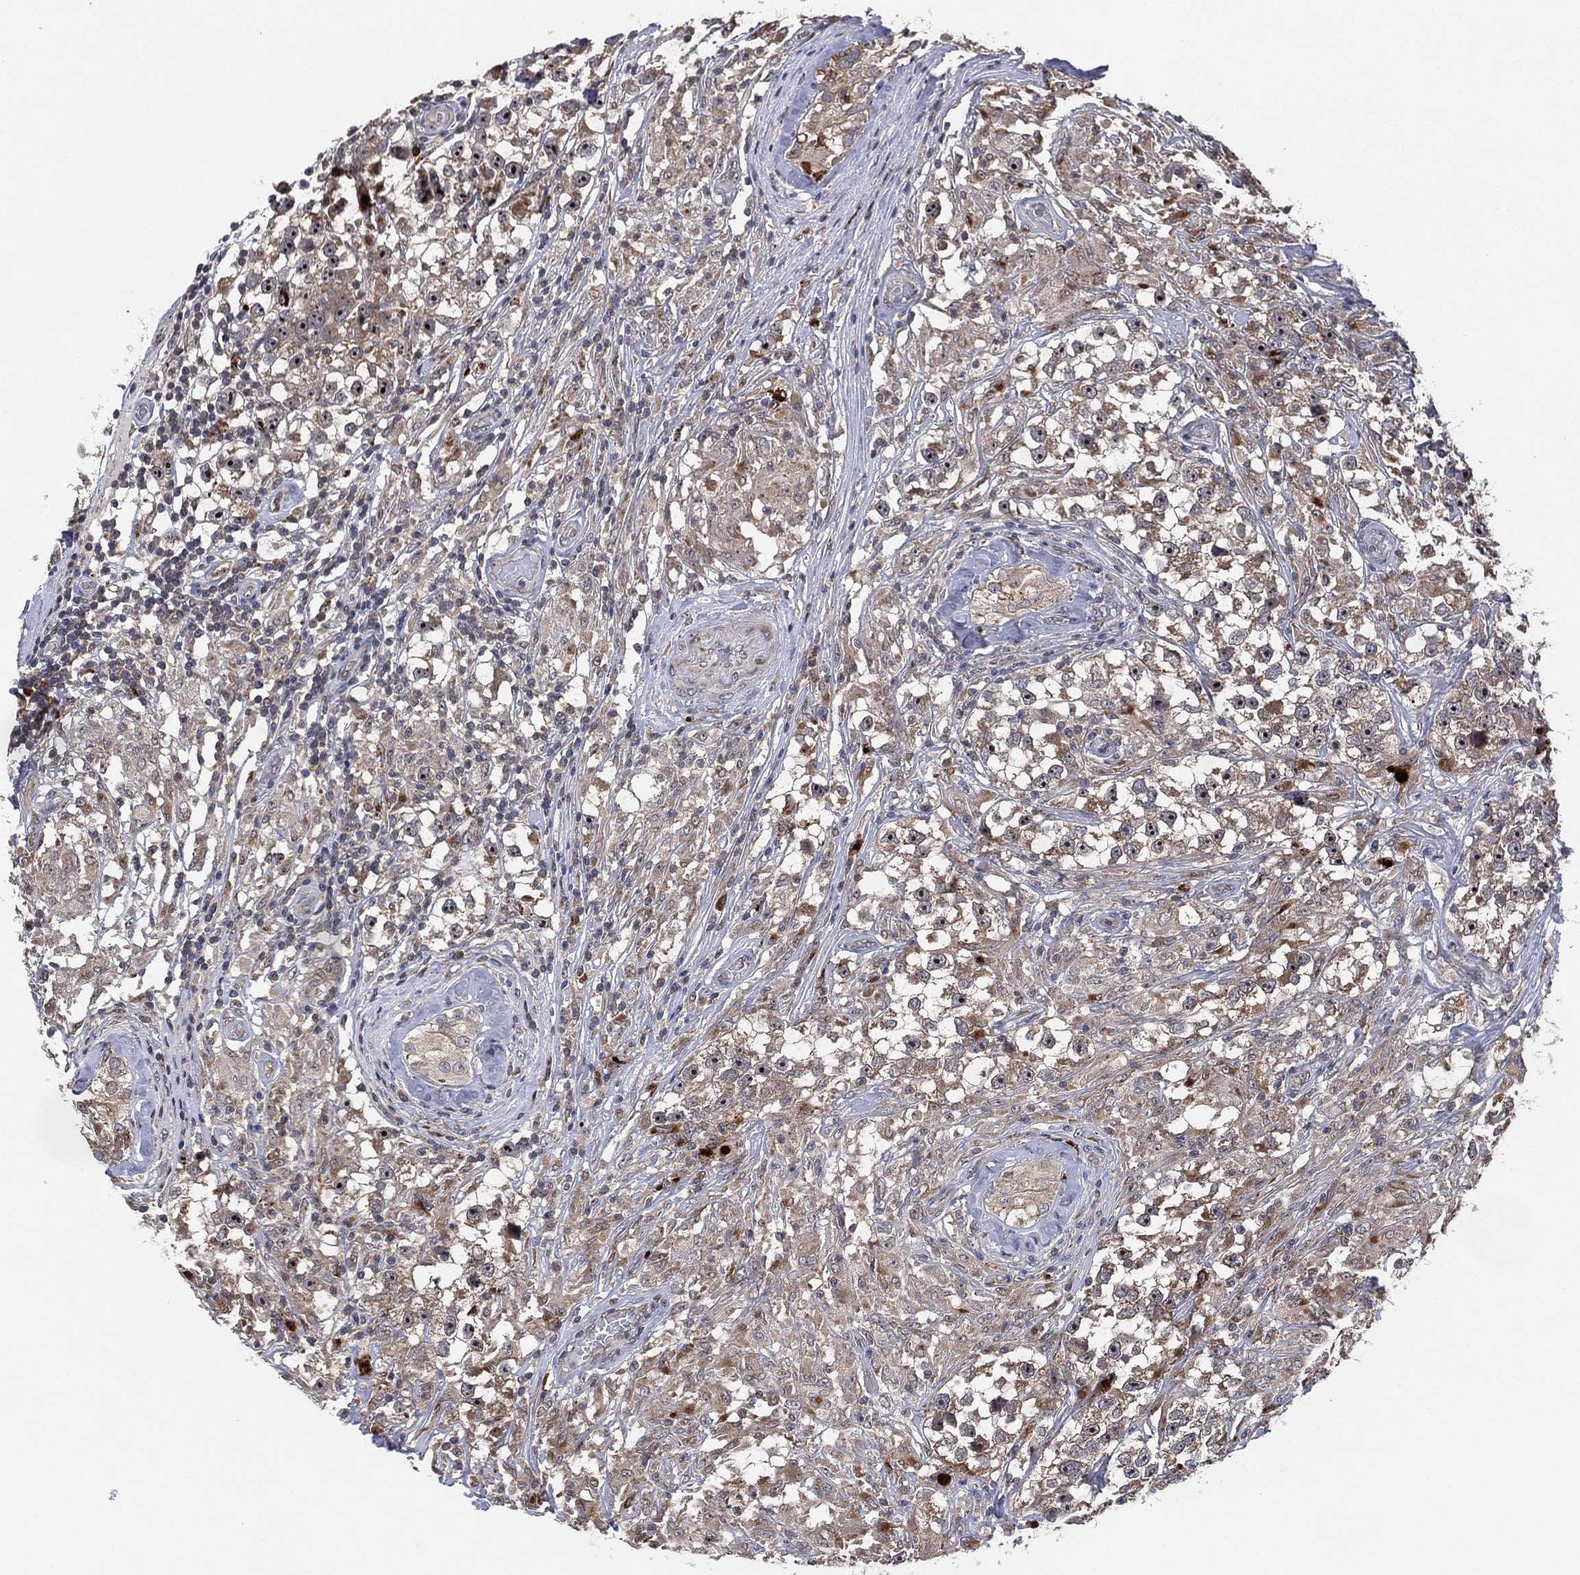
{"staining": {"intensity": "weak", "quantity": "25%-75%", "location": "cytoplasmic/membranous"}, "tissue": "testis cancer", "cell_type": "Tumor cells", "image_type": "cancer", "snomed": [{"axis": "morphology", "description": "Seminoma, NOS"}, {"axis": "topography", "description": "Testis"}], "caption": "The photomicrograph shows staining of testis seminoma, revealing weak cytoplasmic/membranous protein expression (brown color) within tumor cells. (DAB (3,3'-diaminobenzidine) IHC with brightfield microscopy, high magnification).", "gene": "FAM104A", "patient": {"sex": "male", "age": 46}}